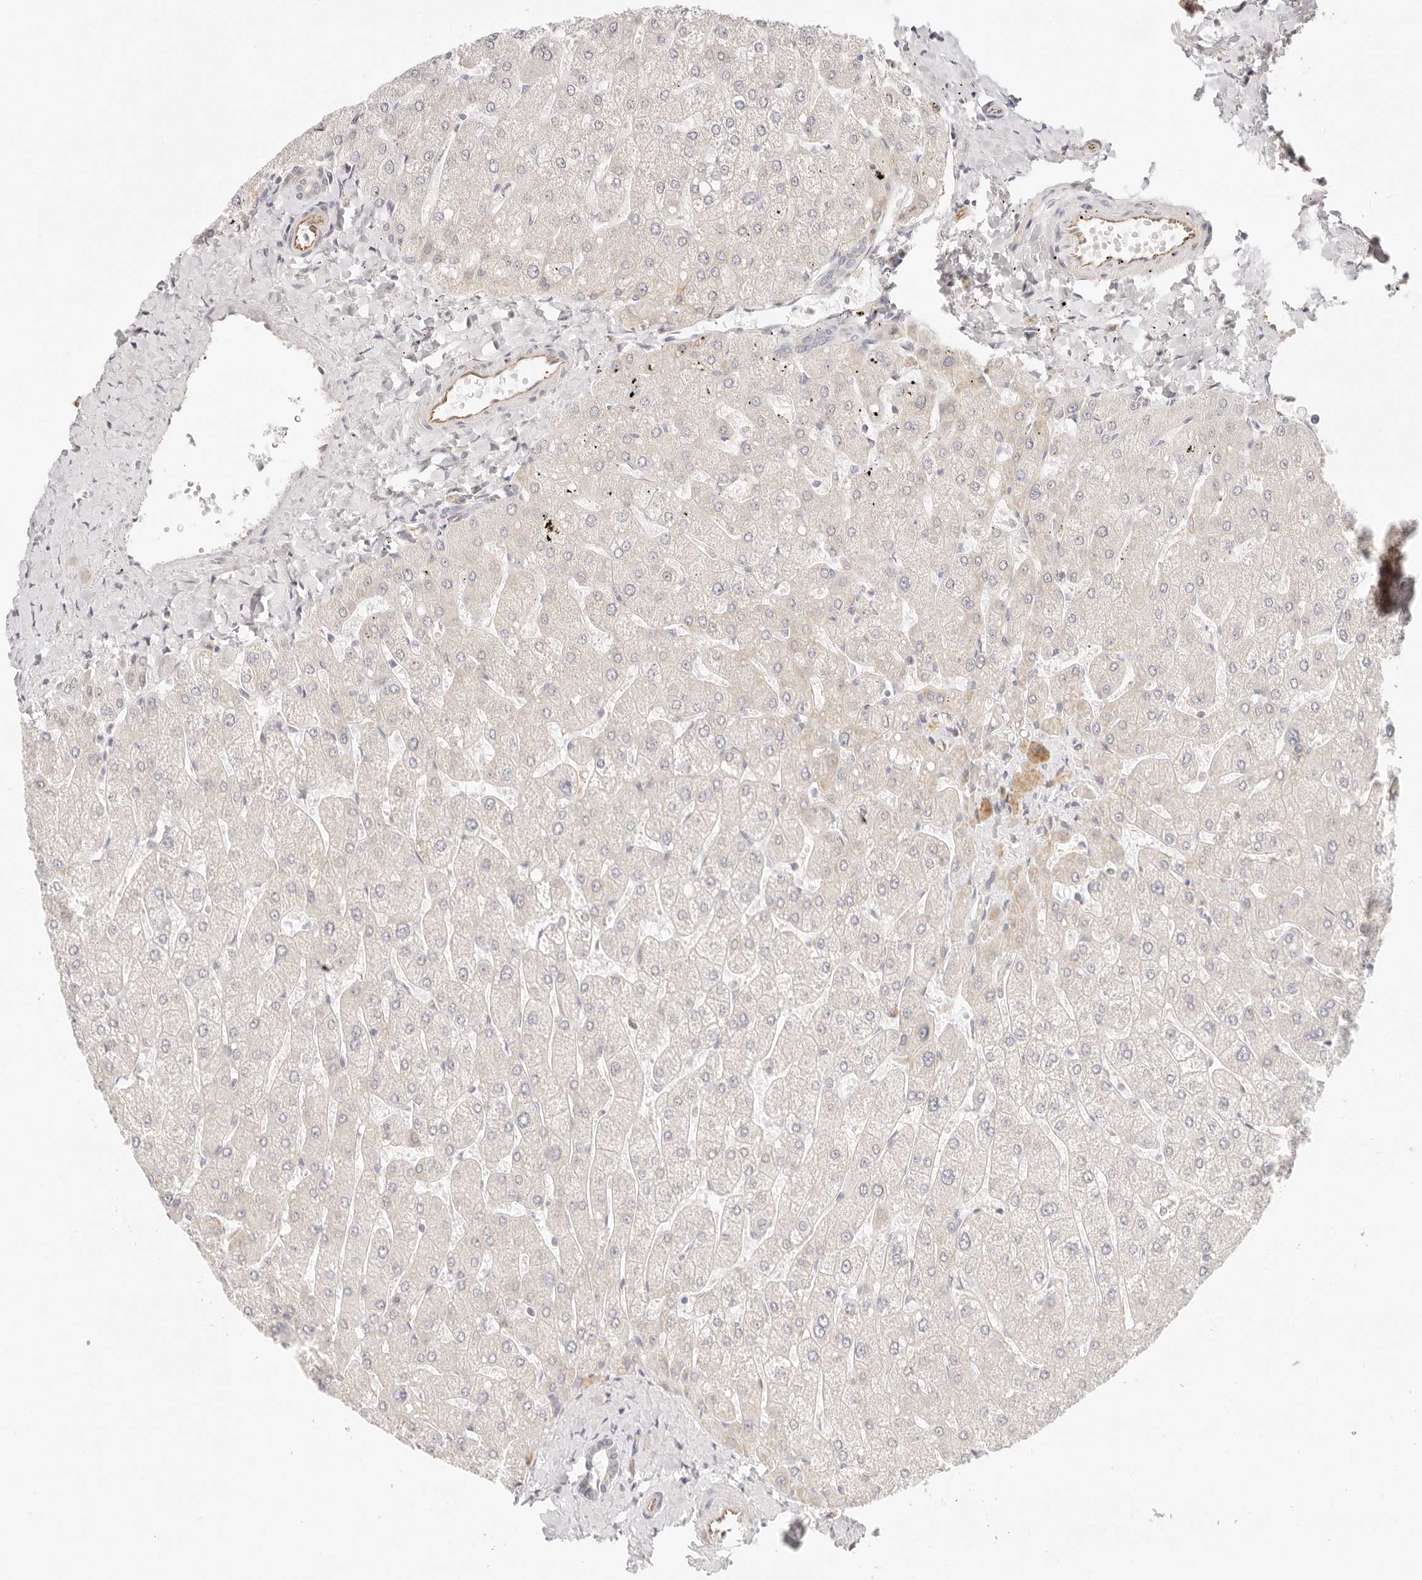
{"staining": {"intensity": "negative", "quantity": "none", "location": "none"}, "tissue": "liver", "cell_type": "Cholangiocytes", "image_type": "normal", "snomed": [{"axis": "morphology", "description": "Normal tissue, NOS"}, {"axis": "topography", "description": "Liver"}], "caption": "The image shows no significant positivity in cholangiocytes of liver. (Brightfield microscopy of DAB immunohistochemistry at high magnification).", "gene": "ZC3H11A", "patient": {"sex": "male", "age": 55}}